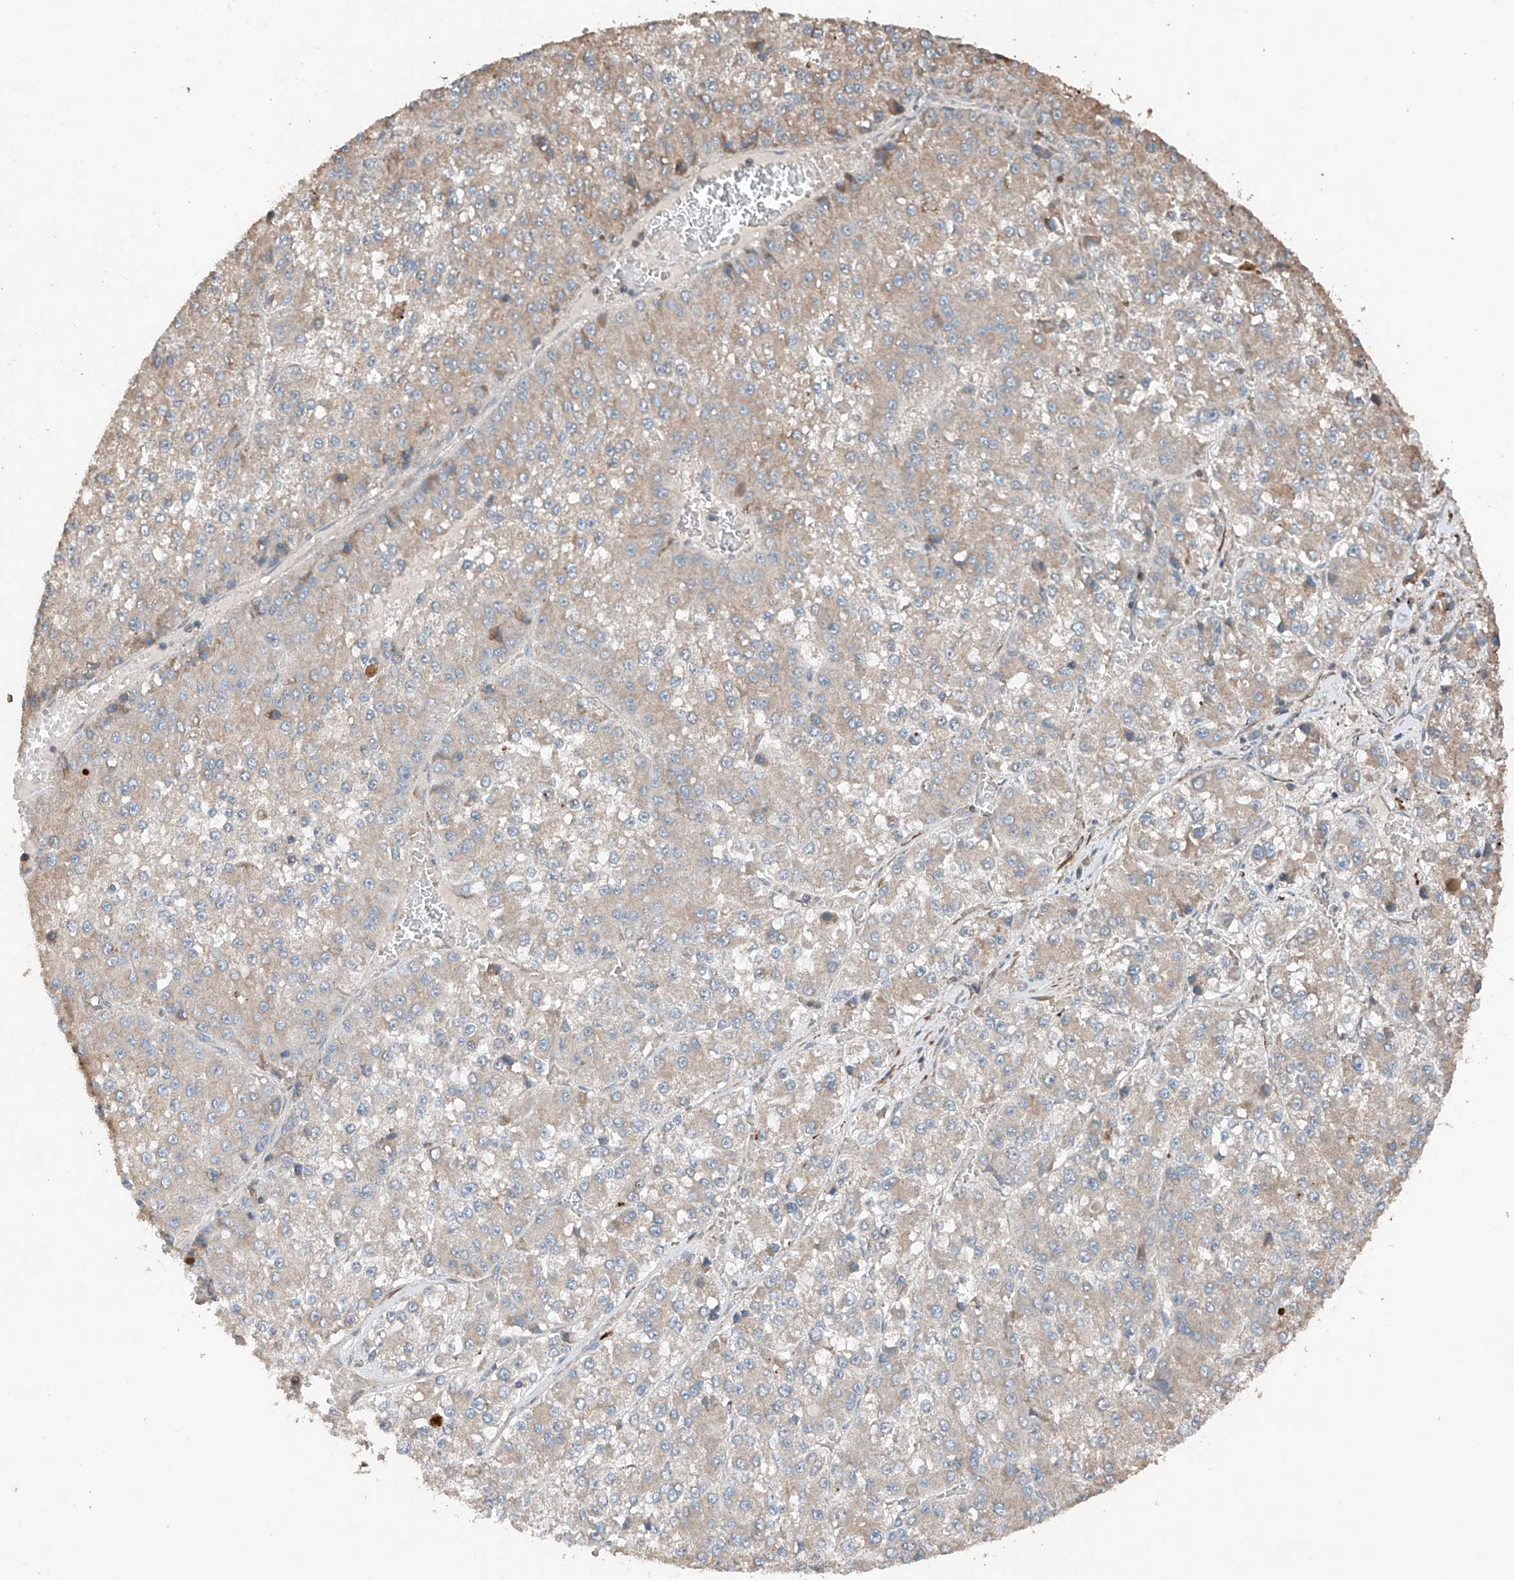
{"staining": {"intensity": "weak", "quantity": "25%-75%", "location": "cytoplasmic/membranous"}, "tissue": "liver cancer", "cell_type": "Tumor cells", "image_type": "cancer", "snomed": [{"axis": "morphology", "description": "Carcinoma, Hepatocellular, NOS"}, {"axis": "topography", "description": "Liver"}], "caption": "A brown stain highlights weak cytoplasmic/membranous expression of a protein in hepatocellular carcinoma (liver) tumor cells.", "gene": "AP4B1", "patient": {"sex": "female", "age": 73}}